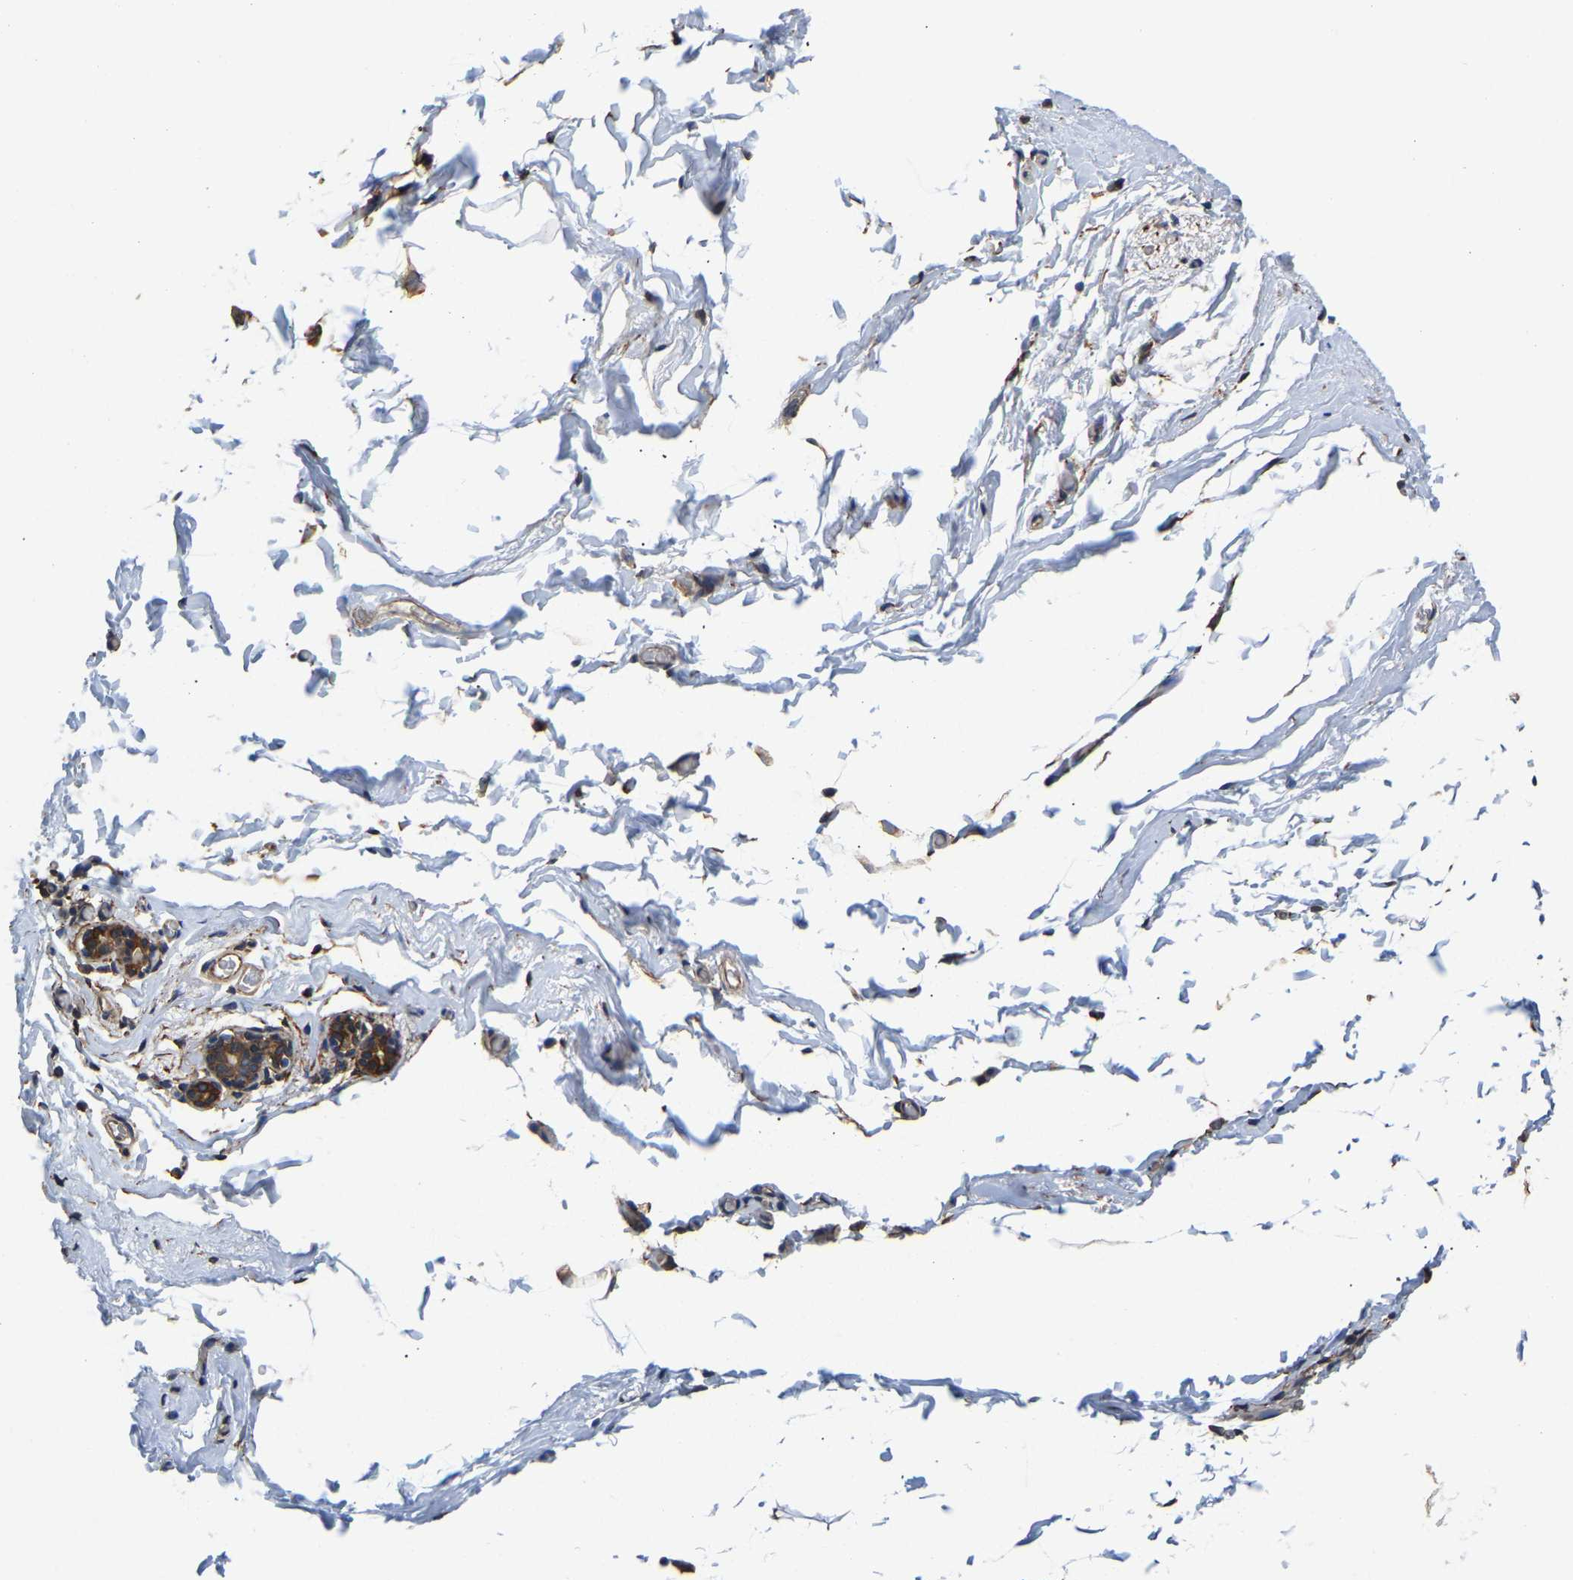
{"staining": {"intensity": "moderate", "quantity": ">75%", "location": "cytoplasmic/membranous"}, "tissue": "breast", "cell_type": "Adipocytes", "image_type": "normal", "snomed": [{"axis": "morphology", "description": "Normal tissue, NOS"}, {"axis": "topography", "description": "Breast"}], "caption": "Immunohistochemical staining of normal human breast demonstrates moderate cytoplasmic/membranous protein positivity in approximately >75% of adipocytes. The staining was performed using DAB (3,3'-diaminobenzidine), with brown indicating positive protein expression. Nuclei are stained blue with hematoxylin.", "gene": "ARL6IP5", "patient": {"sex": "female", "age": 62}}